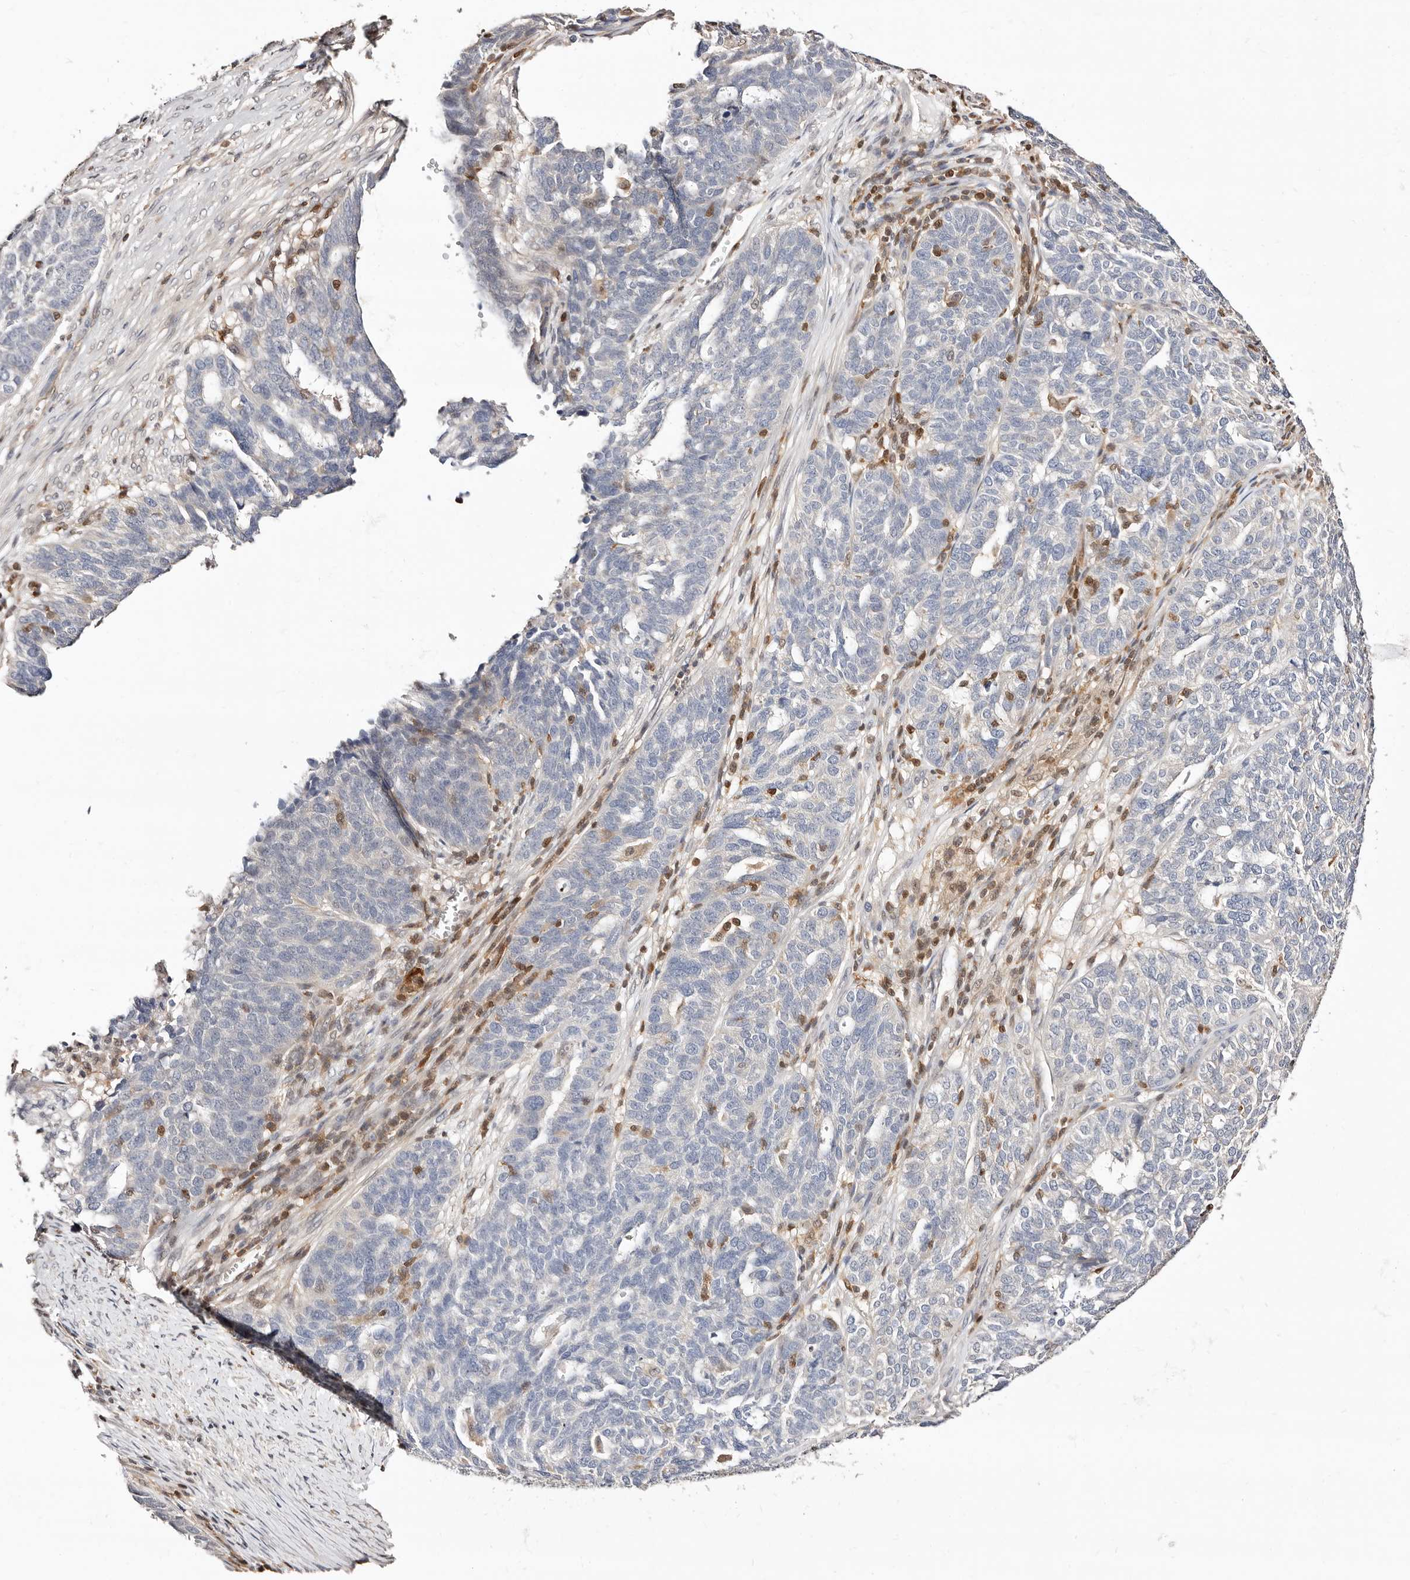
{"staining": {"intensity": "negative", "quantity": "none", "location": "none"}, "tissue": "ovarian cancer", "cell_type": "Tumor cells", "image_type": "cancer", "snomed": [{"axis": "morphology", "description": "Cystadenocarcinoma, serous, NOS"}, {"axis": "topography", "description": "Ovary"}], "caption": "Serous cystadenocarcinoma (ovarian) was stained to show a protein in brown. There is no significant positivity in tumor cells.", "gene": "STAT5A", "patient": {"sex": "female", "age": 59}}